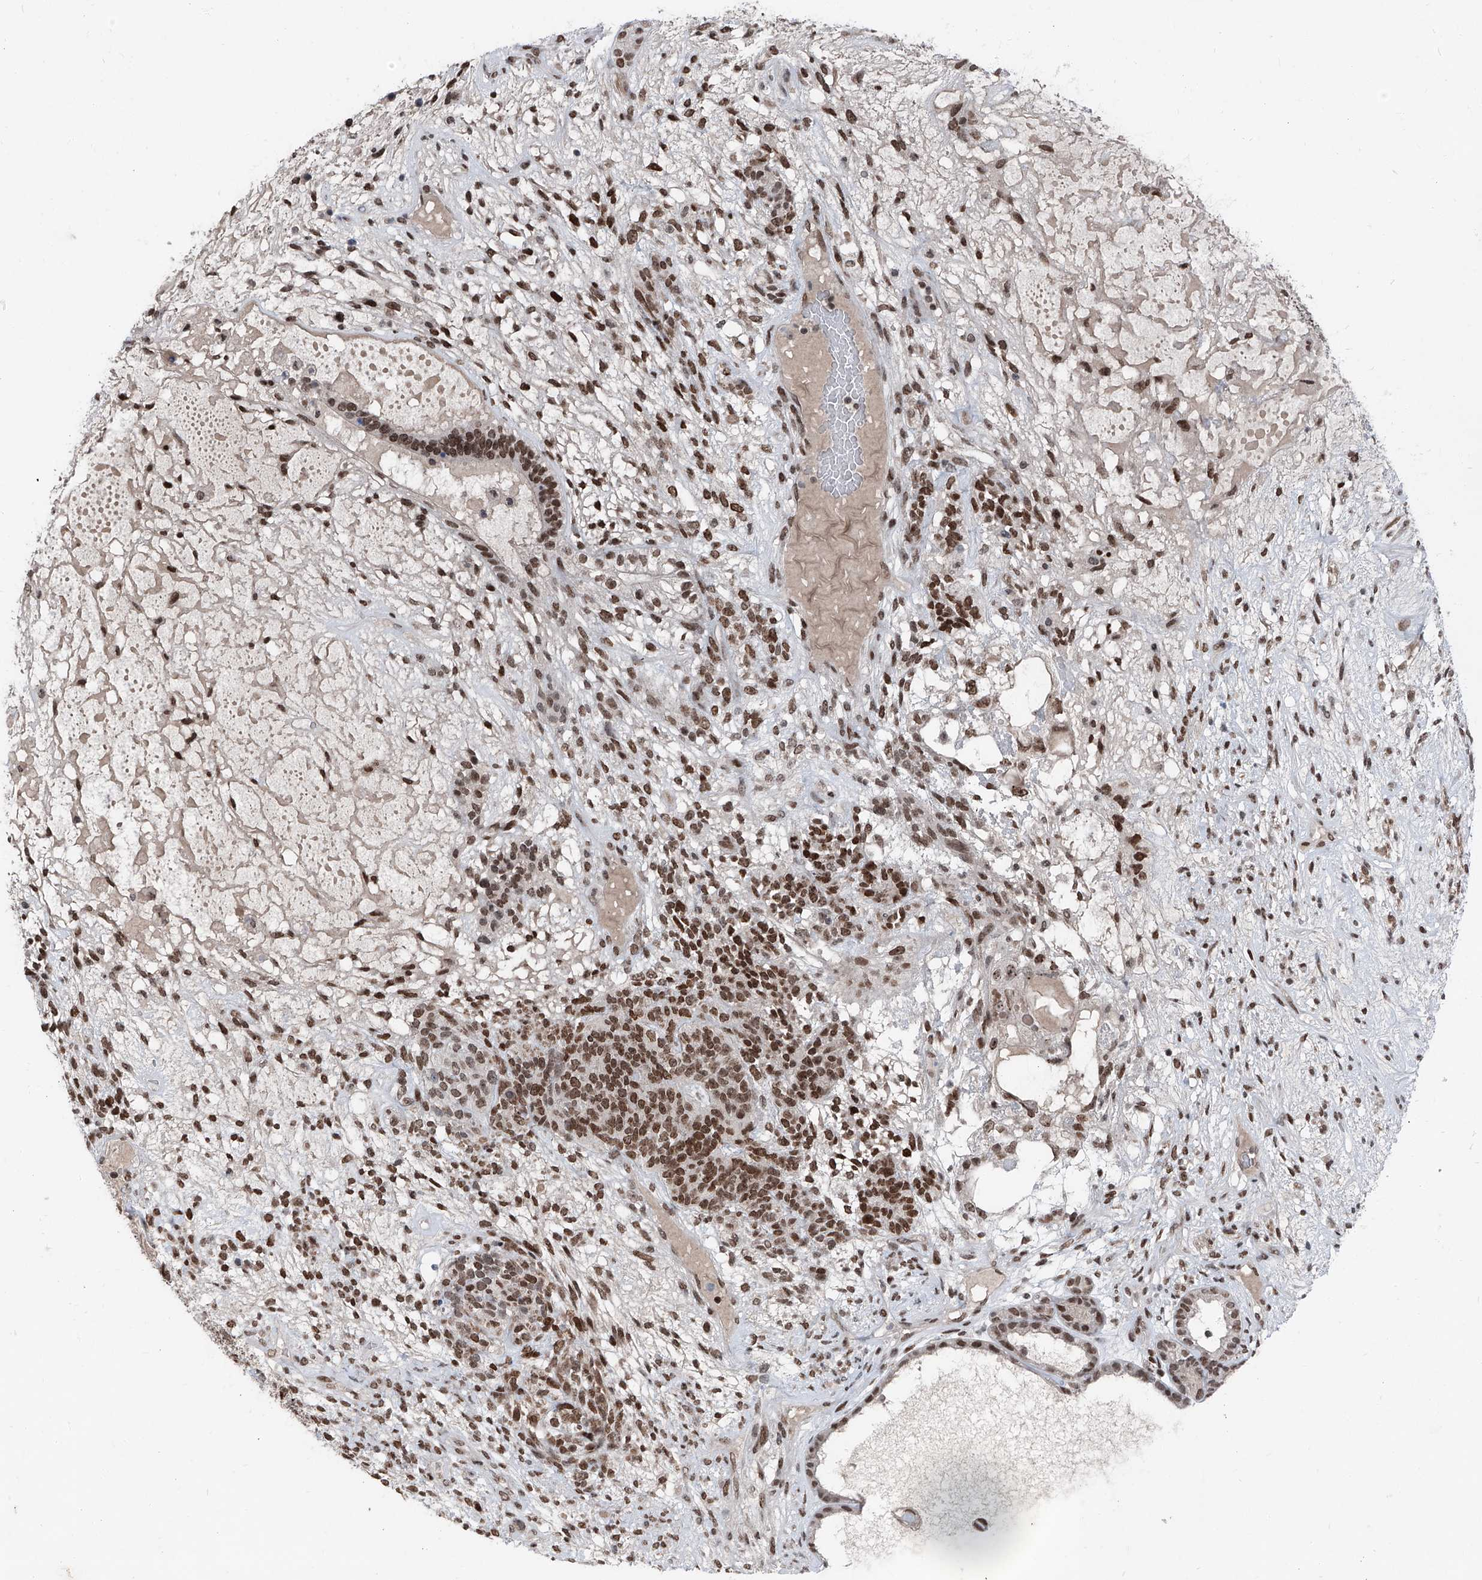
{"staining": {"intensity": "moderate", "quantity": ">75%", "location": "nuclear"}, "tissue": "testis cancer", "cell_type": "Tumor cells", "image_type": "cancer", "snomed": [{"axis": "morphology", "description": "Seminoma, NOS"}, {"axis": "morphology", "description": "Carcinoma, Embryonal, NOS"}, {"axis": "topography", "description": "Testis"}], "caption": "A histopathology image of human seminoma (testis) stained for a protein displays moderate nuclear brown staining in tumor cells.", "gene": "BMI1", "patient": {"sex": "male", "age": 28}}